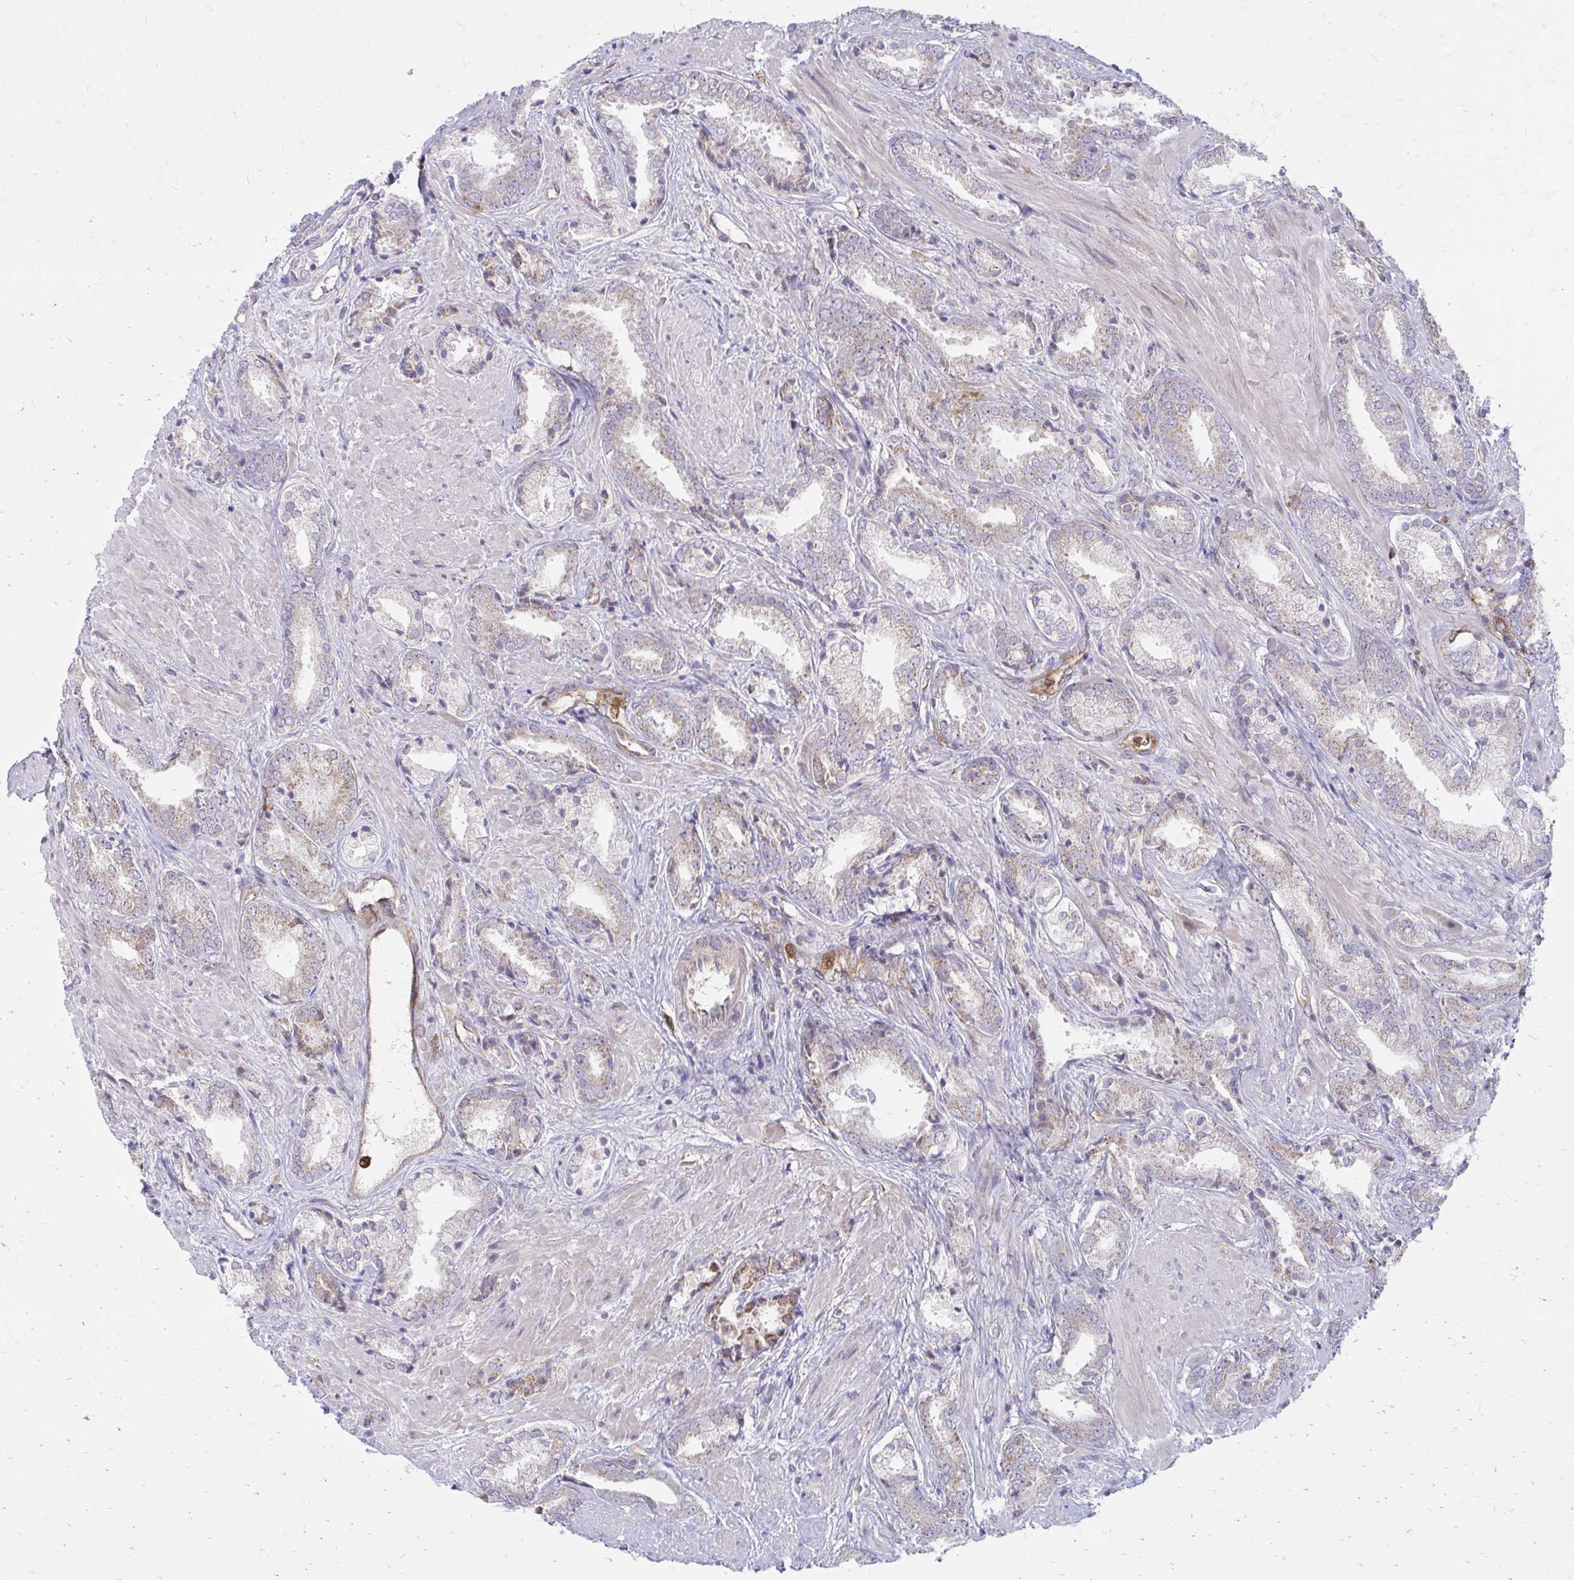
{"staining": {"intensity": "weak", "quantity": "<25%", "location": "cytoplasmic/membranous"}, "tissue": "prostate cancer", "cell_type": "Tumor cells", "image_type": "cancer", "snomed": [{"axis": "morphology", "description": "Adenocarcinoma, High grade"}, {"axis": "topography", "description": "Prostate"}], "caption": "Adenocarcinoma (high-grade) (prostate) was stained to show a protein in brown. There is no significant positivity in tumor cells.", "gene": "ASAP1", "patient": {"sex": "male", "age": 56}}